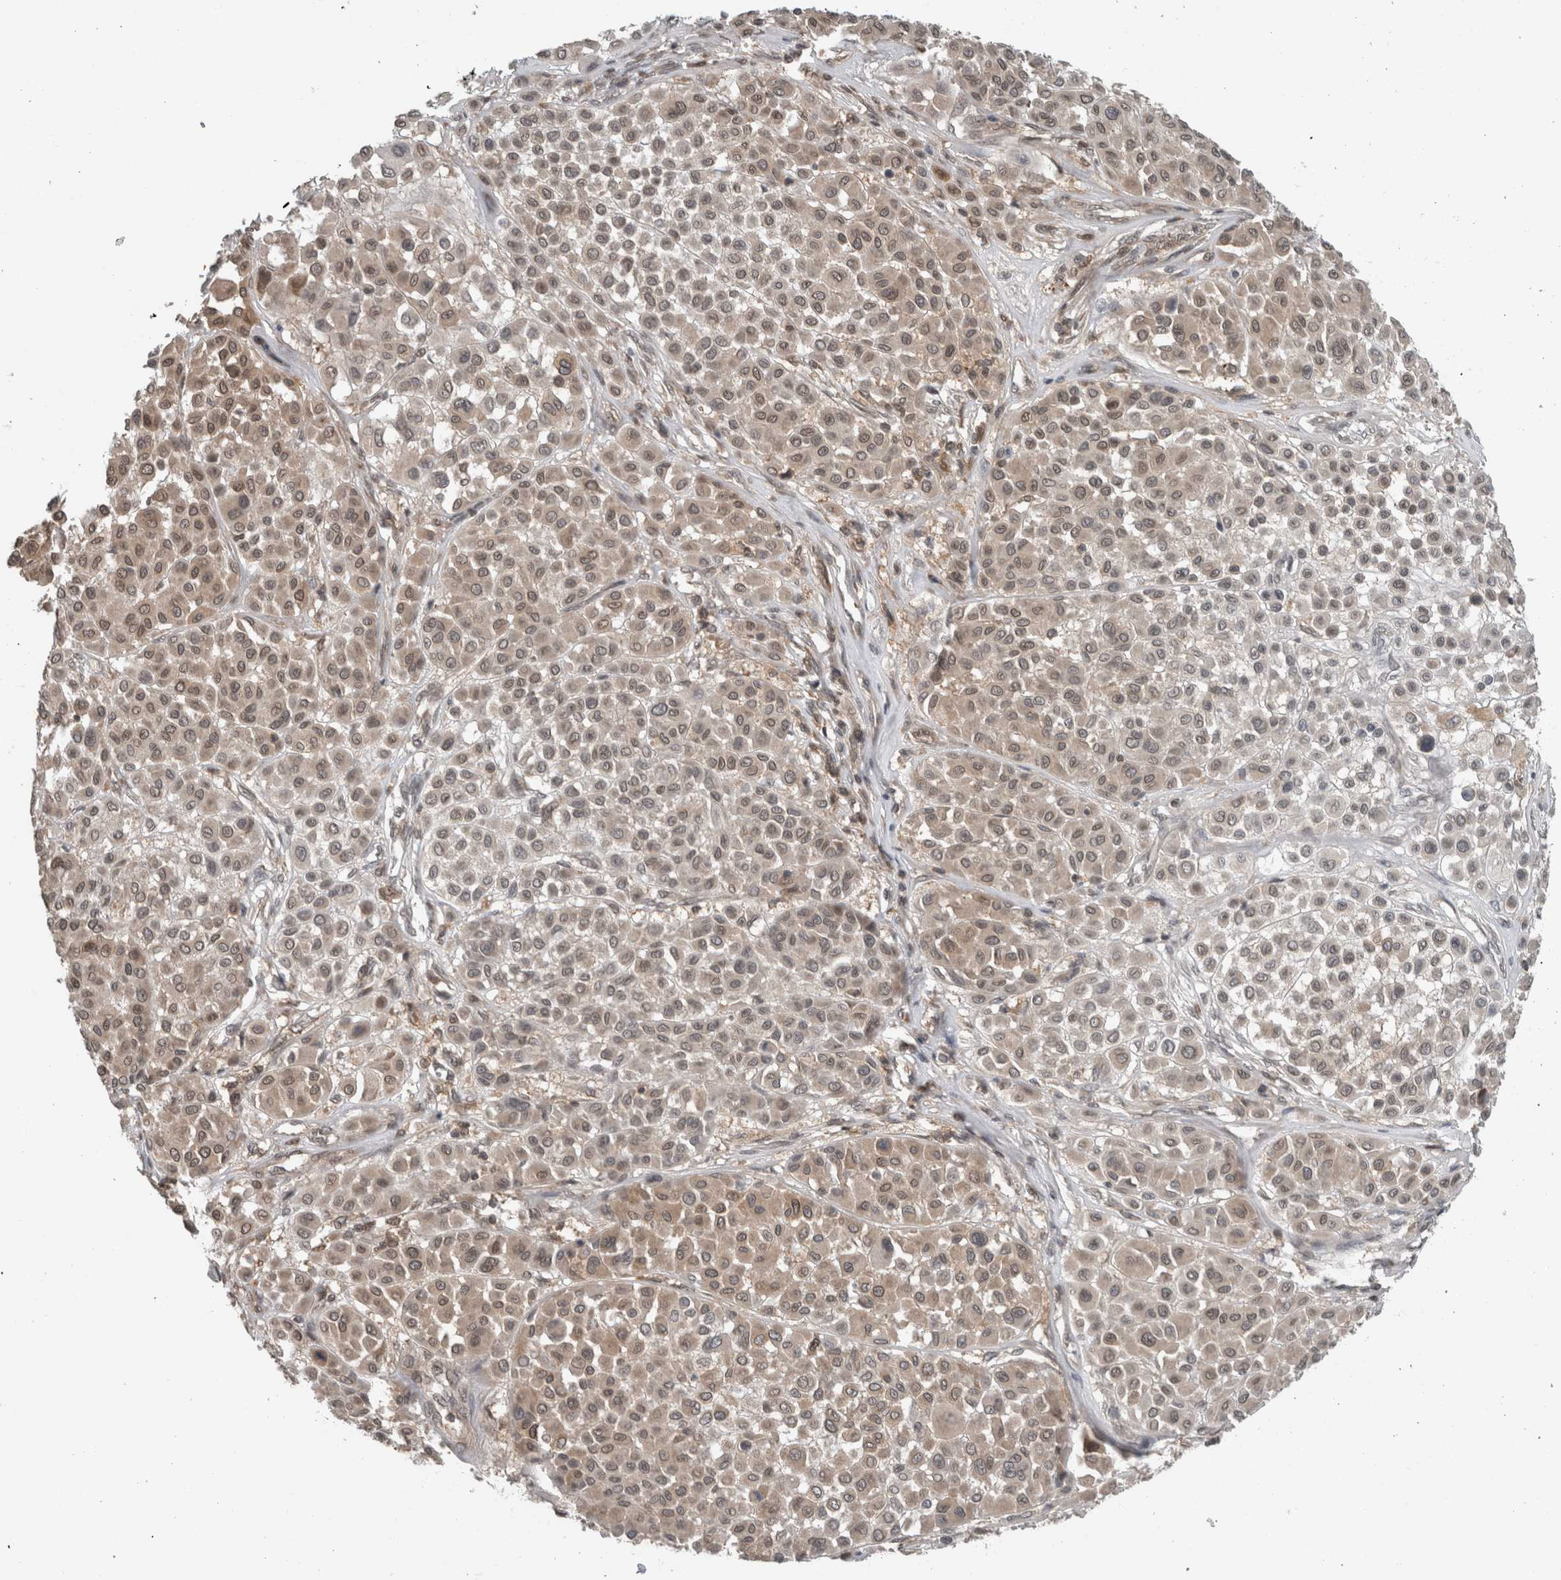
{"staining": {"intensity": "weak", "quantity": ">75%", "location": "cytoplasmic/membranous,nuclear"}, "tissue": "melanoma", "cell_type": "Tumor cells", "image_type": "cancer", "snomed": [{"axis": "morphology", "description": "Malignant melanoma, Metastatic site"}, {"axis": "topography", "description": "Soft tissue"}], "caption": "A histopathology image showing weak cytoplasmic/membranous and nuclear expression in approximately >75% of tumor cells in melanoma, as visualized by brown immunohistochemical staining.", "gene": "SPAG7", "patient": {"sex": "male", "age": 41}}